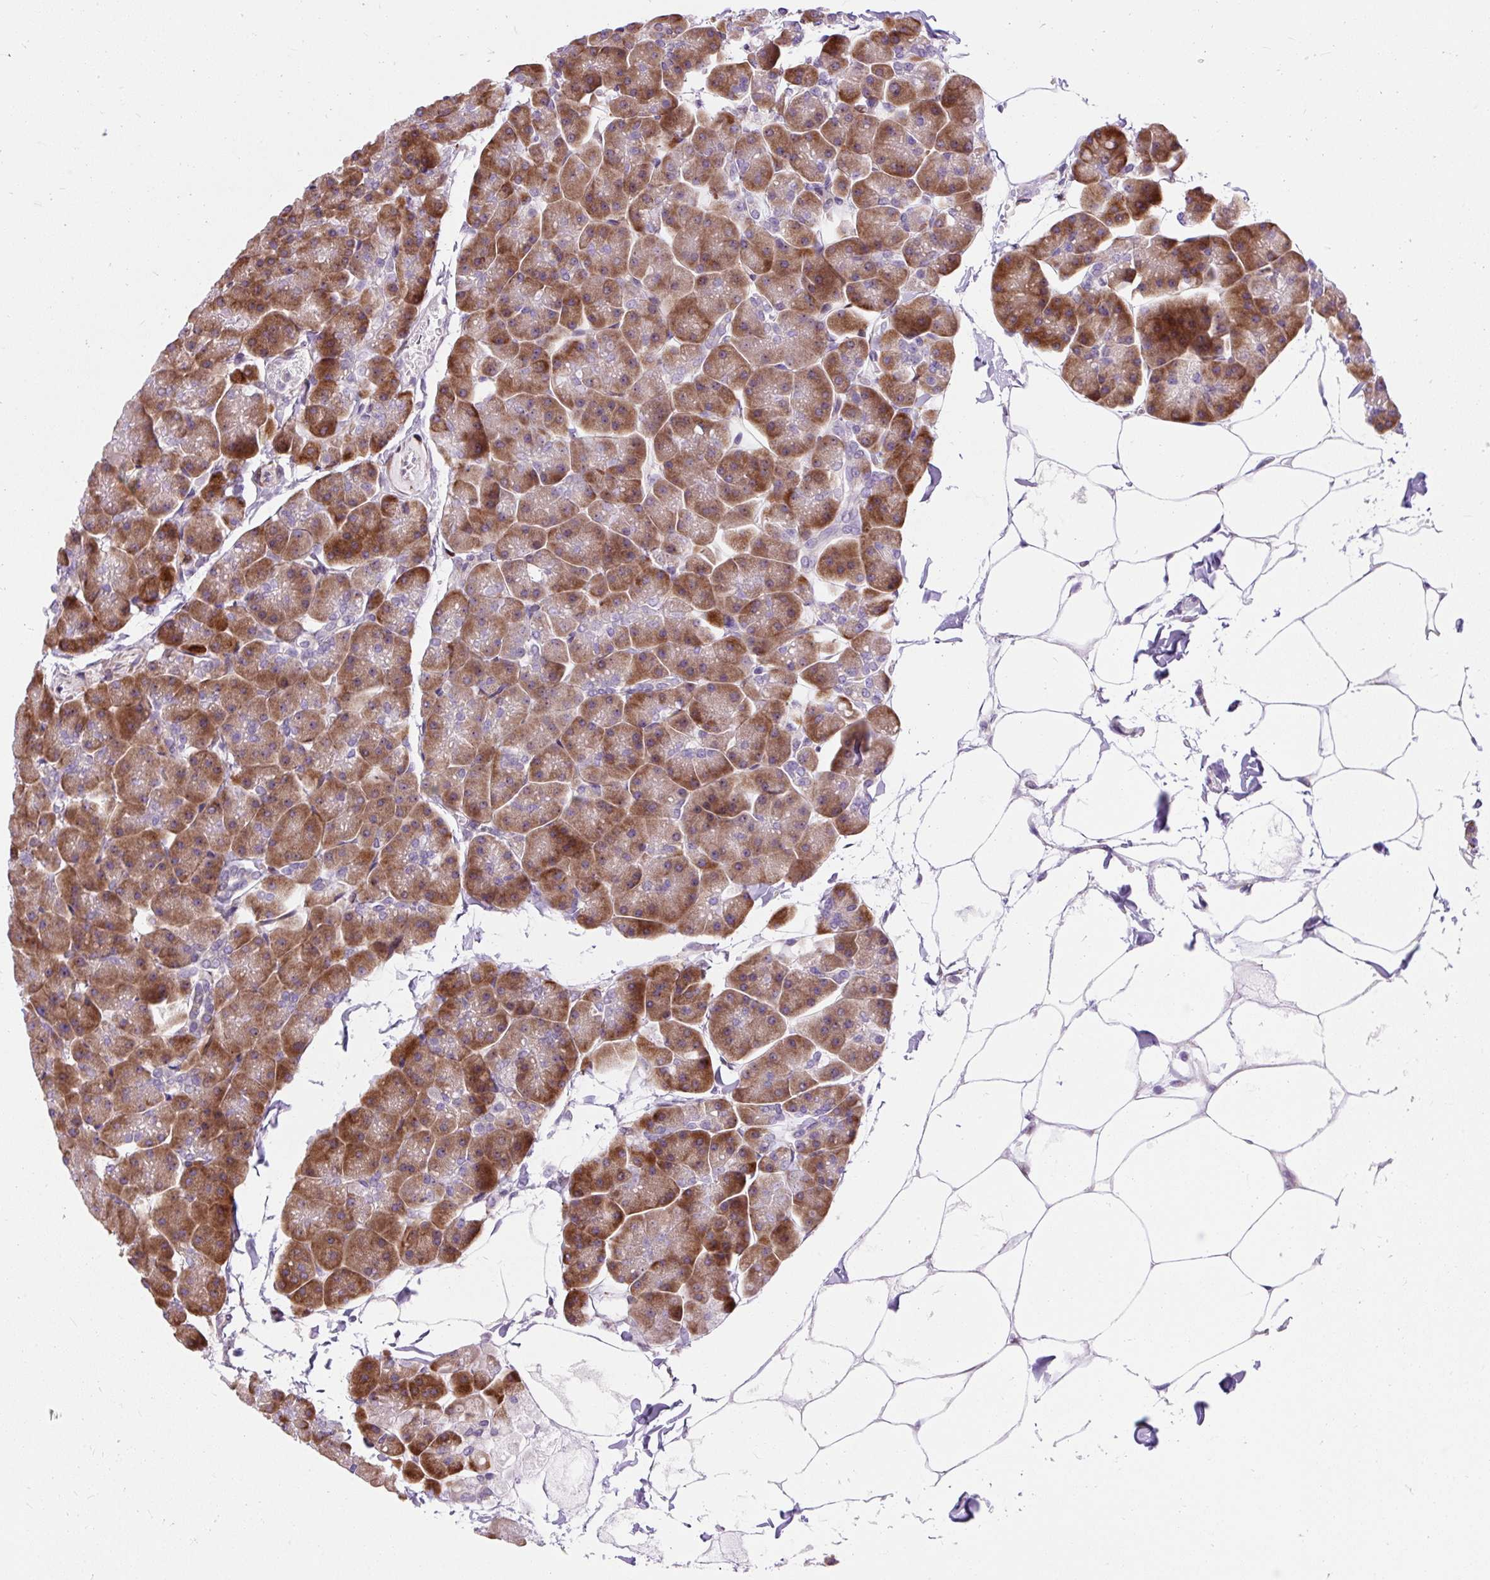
{"staining": {"intensity": "strong", "quantity": ">75%", "location": "cytoplasmic/membranous"}, "tissue": "pancreas", "cell_type": "Exocrine glandular cells", "image_type": "normal", "snomed": [{"axis": "morphology", "description": "Normal tissue, NOS"}, {"axis": "topography", "description": "Pancreas"}], "caption": "Protein staining reveals strong cytoplasmic/membranous expression in approximately >75% of exocrine glandular cells in benign pancreas. (Stains: DAB in brown, nuclei in blue, Microscopy: brightfield microscopy at high magnification).", "gene": "CISD3", "patient": {"sex": "male", "age": 35}}